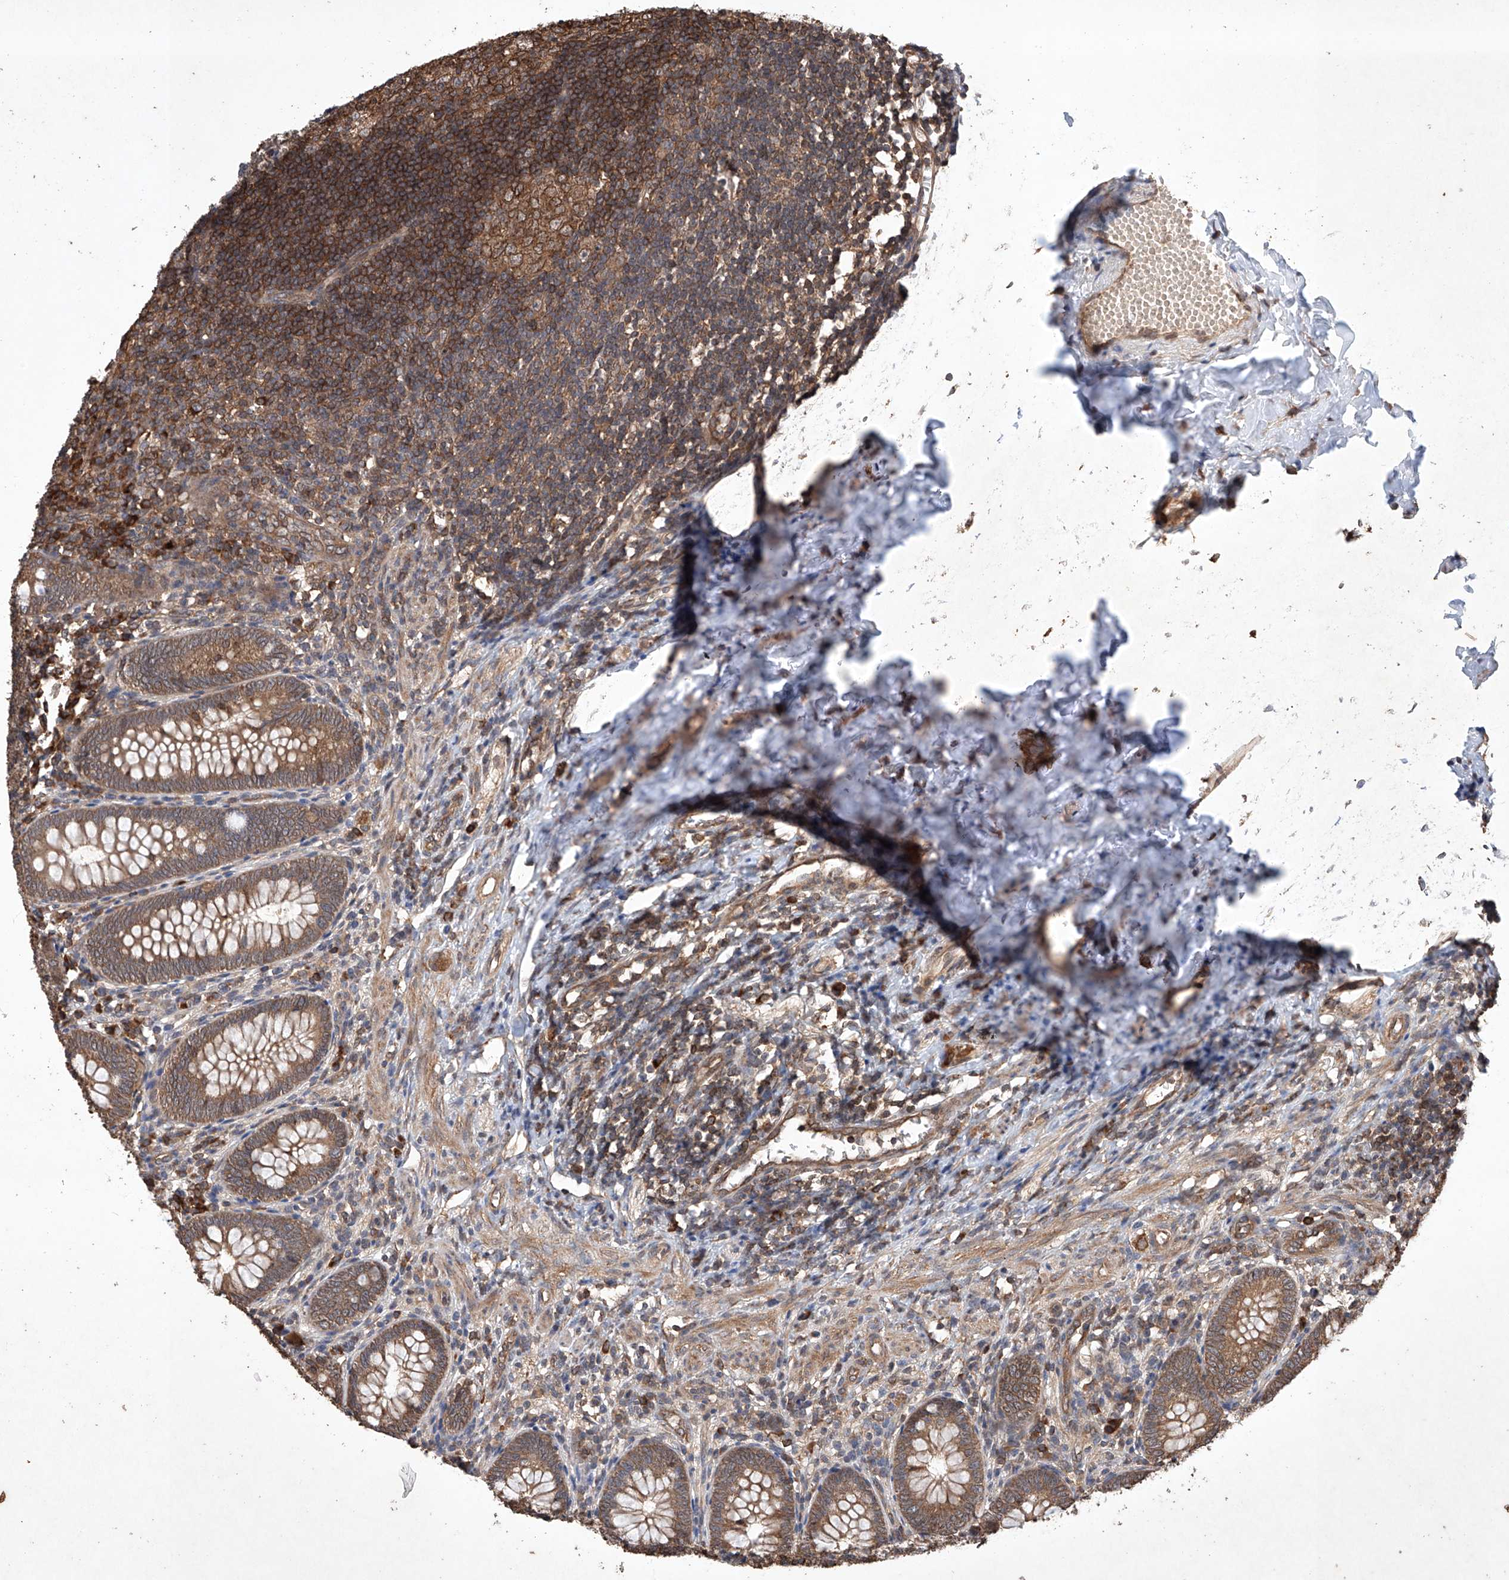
{"staining": {"intensity": "moderate", "quantity": ">75%", "location": "cytoplasmic/membranous"}, "tissue": "appendix", "cell_type": "Glandular cells", "image_type": "normal", "snomed": [{"axis": "morphology", "description": "Normal tissue, NOS"}, {"axis": "topography", "description": "Appendix"}], "caption": "A high-resolution micrograph shows immunohistochemistry staining of benign appendix, which displays moderate cytoplasmic/membranous positivity in approximately >75% of glandular cells.", "gene": "LURAP1", "patient": {"sex": "male", "age": 14}}